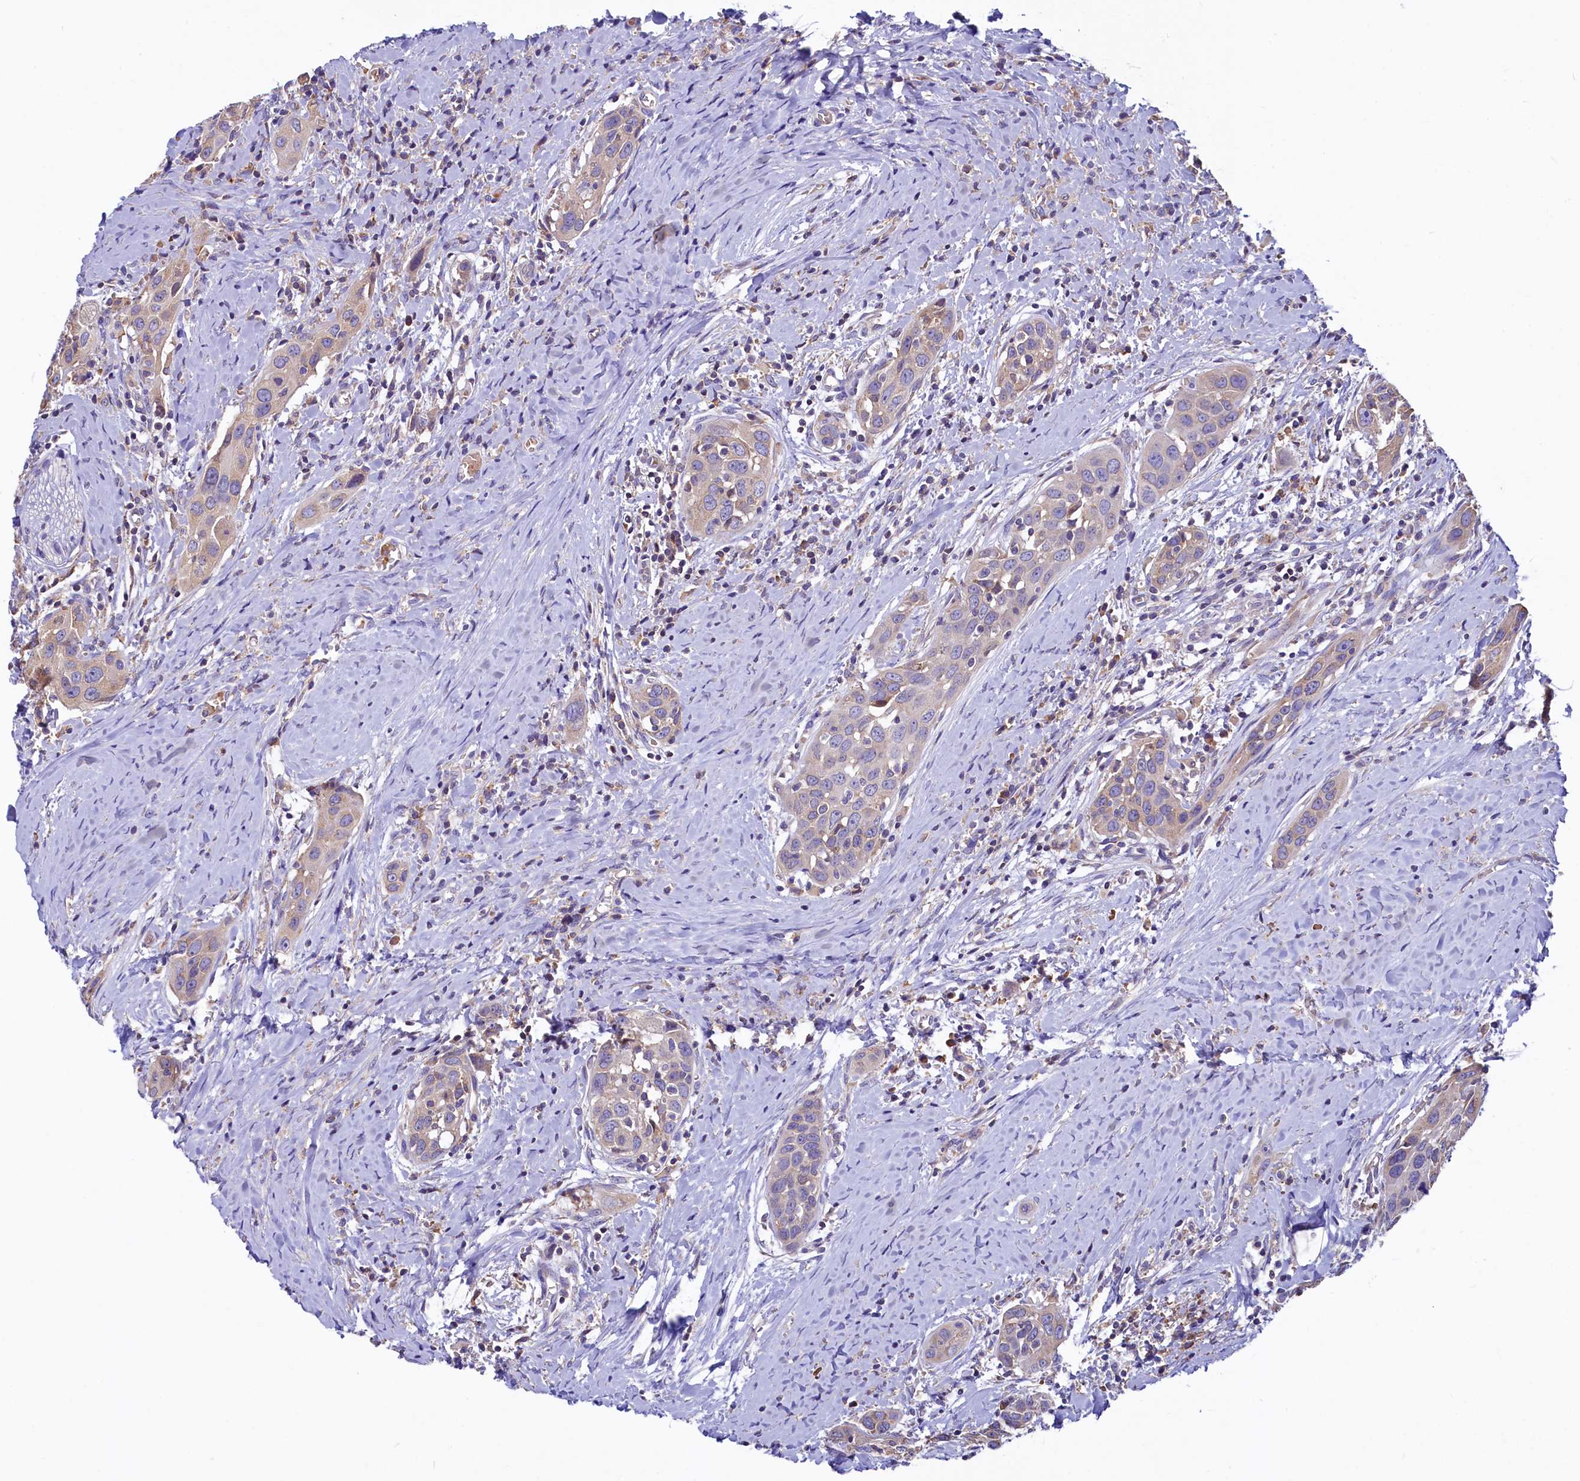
{"staining": {"intensity": "negative", "quantity": "none", "location": "none"}, "tissue": "head and neck cancer", "cell_type": "Tumor cells", "image_type": "cancer", "snomed": [{"axis": "morphology", "description": "Squamous cell carcinoma, NOS"}, {"axis": "topography", "description": "Oral tissue"}, {"axis": "topography", "description": "Head-Neck"}], "caption": "Head and neck cancer (squamous cell carcinoma) was stained to show a protein in brown. There is no significant positivity in tumor cells. (Brightfield microscopy of DAB IHC at high magnification).", "gene": "HPS6", "patient": {"sex": "female", "age": 50}}